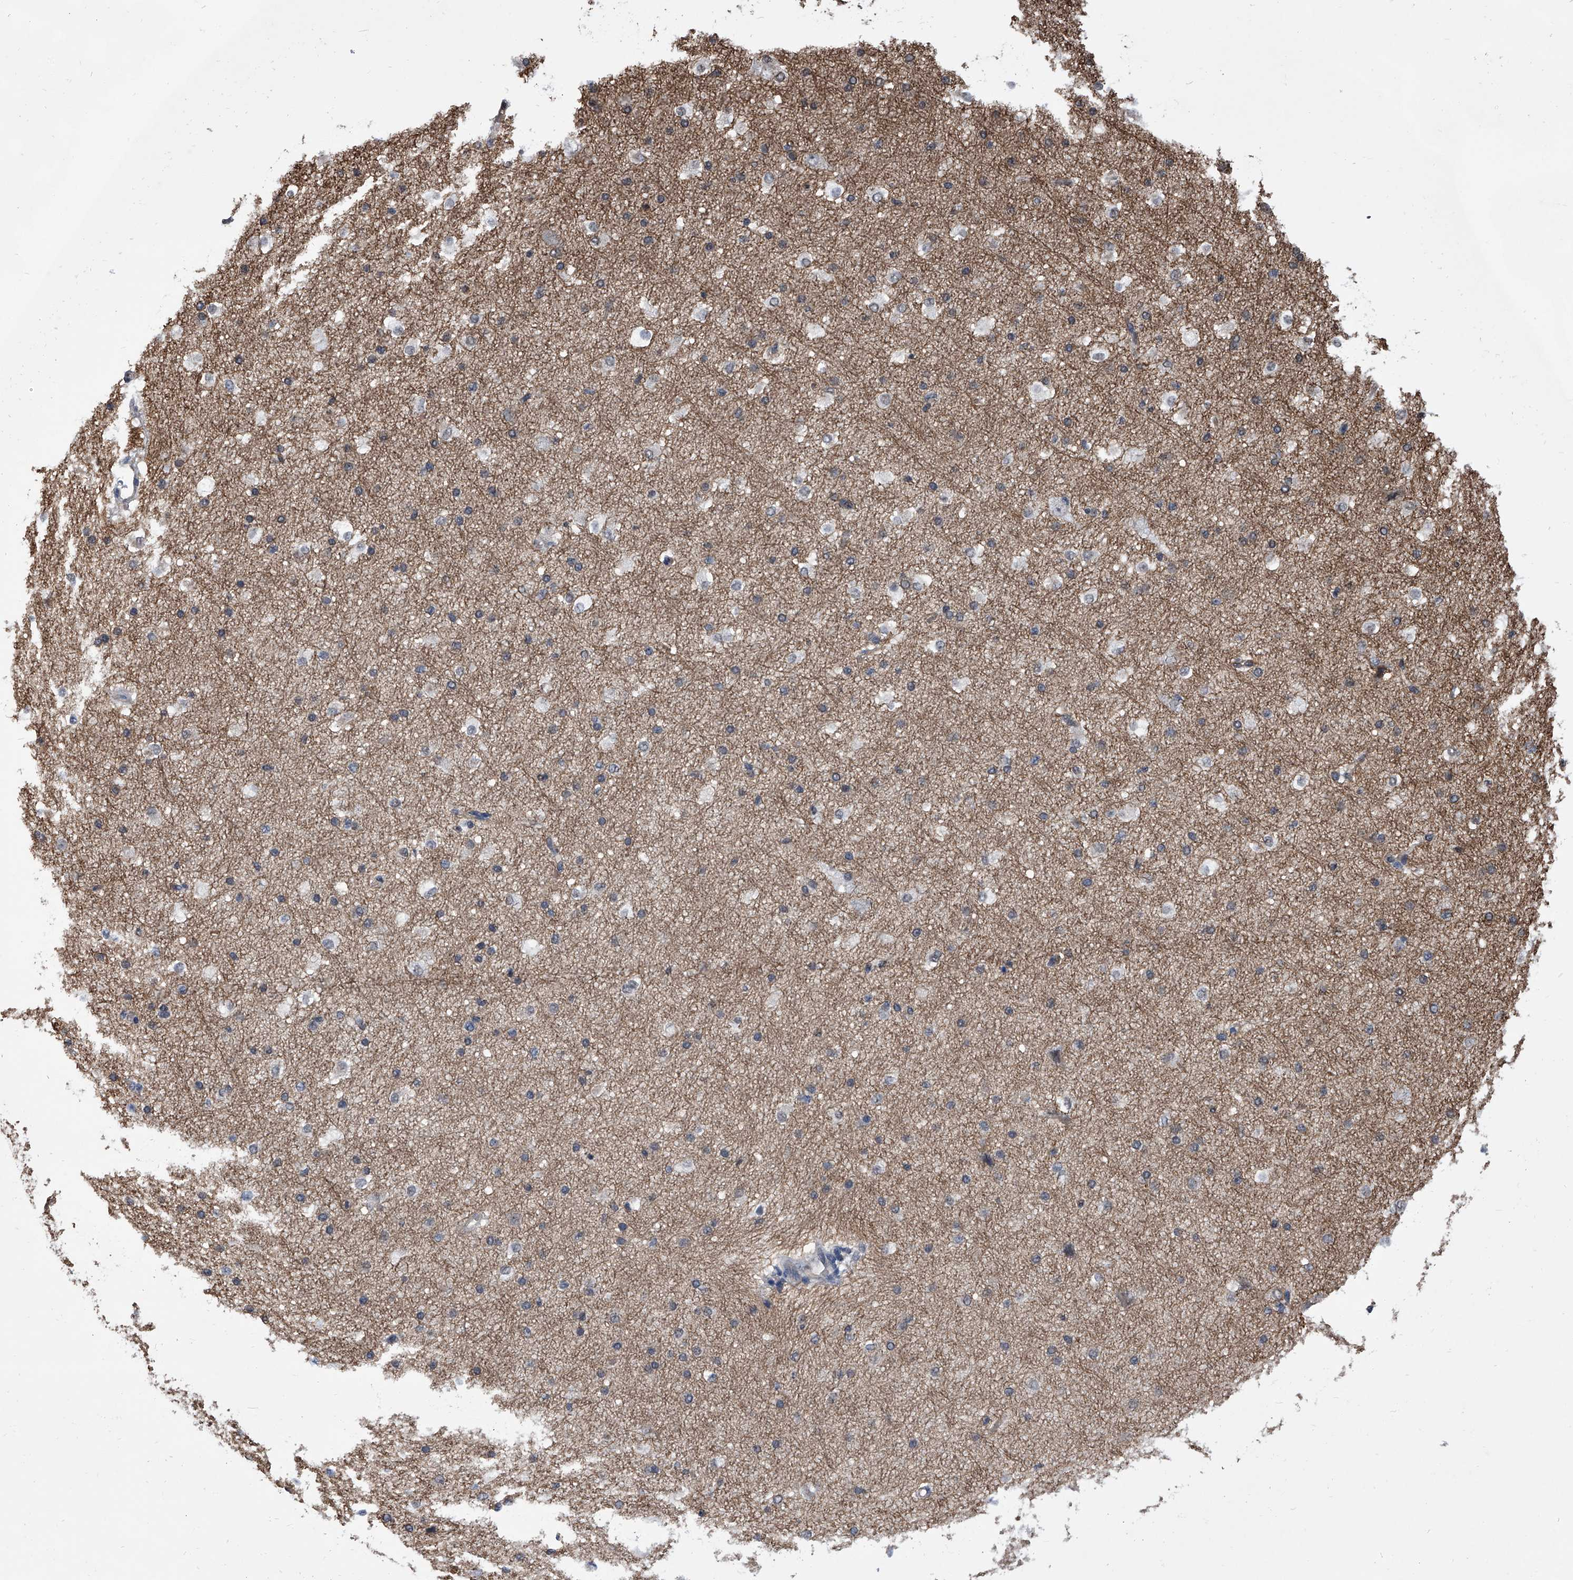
{"staining": {"intensity": "negative", "quantity": "none", "location": "none"}, "tissue": "cerebral cortex", "cell_type": "Endothelial cells", "image_type": "normal", "snomed": [{"axis": "morphology", "description": "Normal tissue, NOS"}, {"axis": "morphology", "description": "Developmental malformation"}, {"axis": "topography", "description": "Cerebral cortex"}], "caption": "A high-resolution image shows IHC staining of unremarkable cerebral cortex, which reveals no significant positivity in endothelial cells. The staining is performed using DAB (3,3'-diaminobenzidine) brown chromogen with nuclei counter-stained in using hematoxylin.", "gene": "ZNF76", "patient": {"sex": "female", "age": 30}}